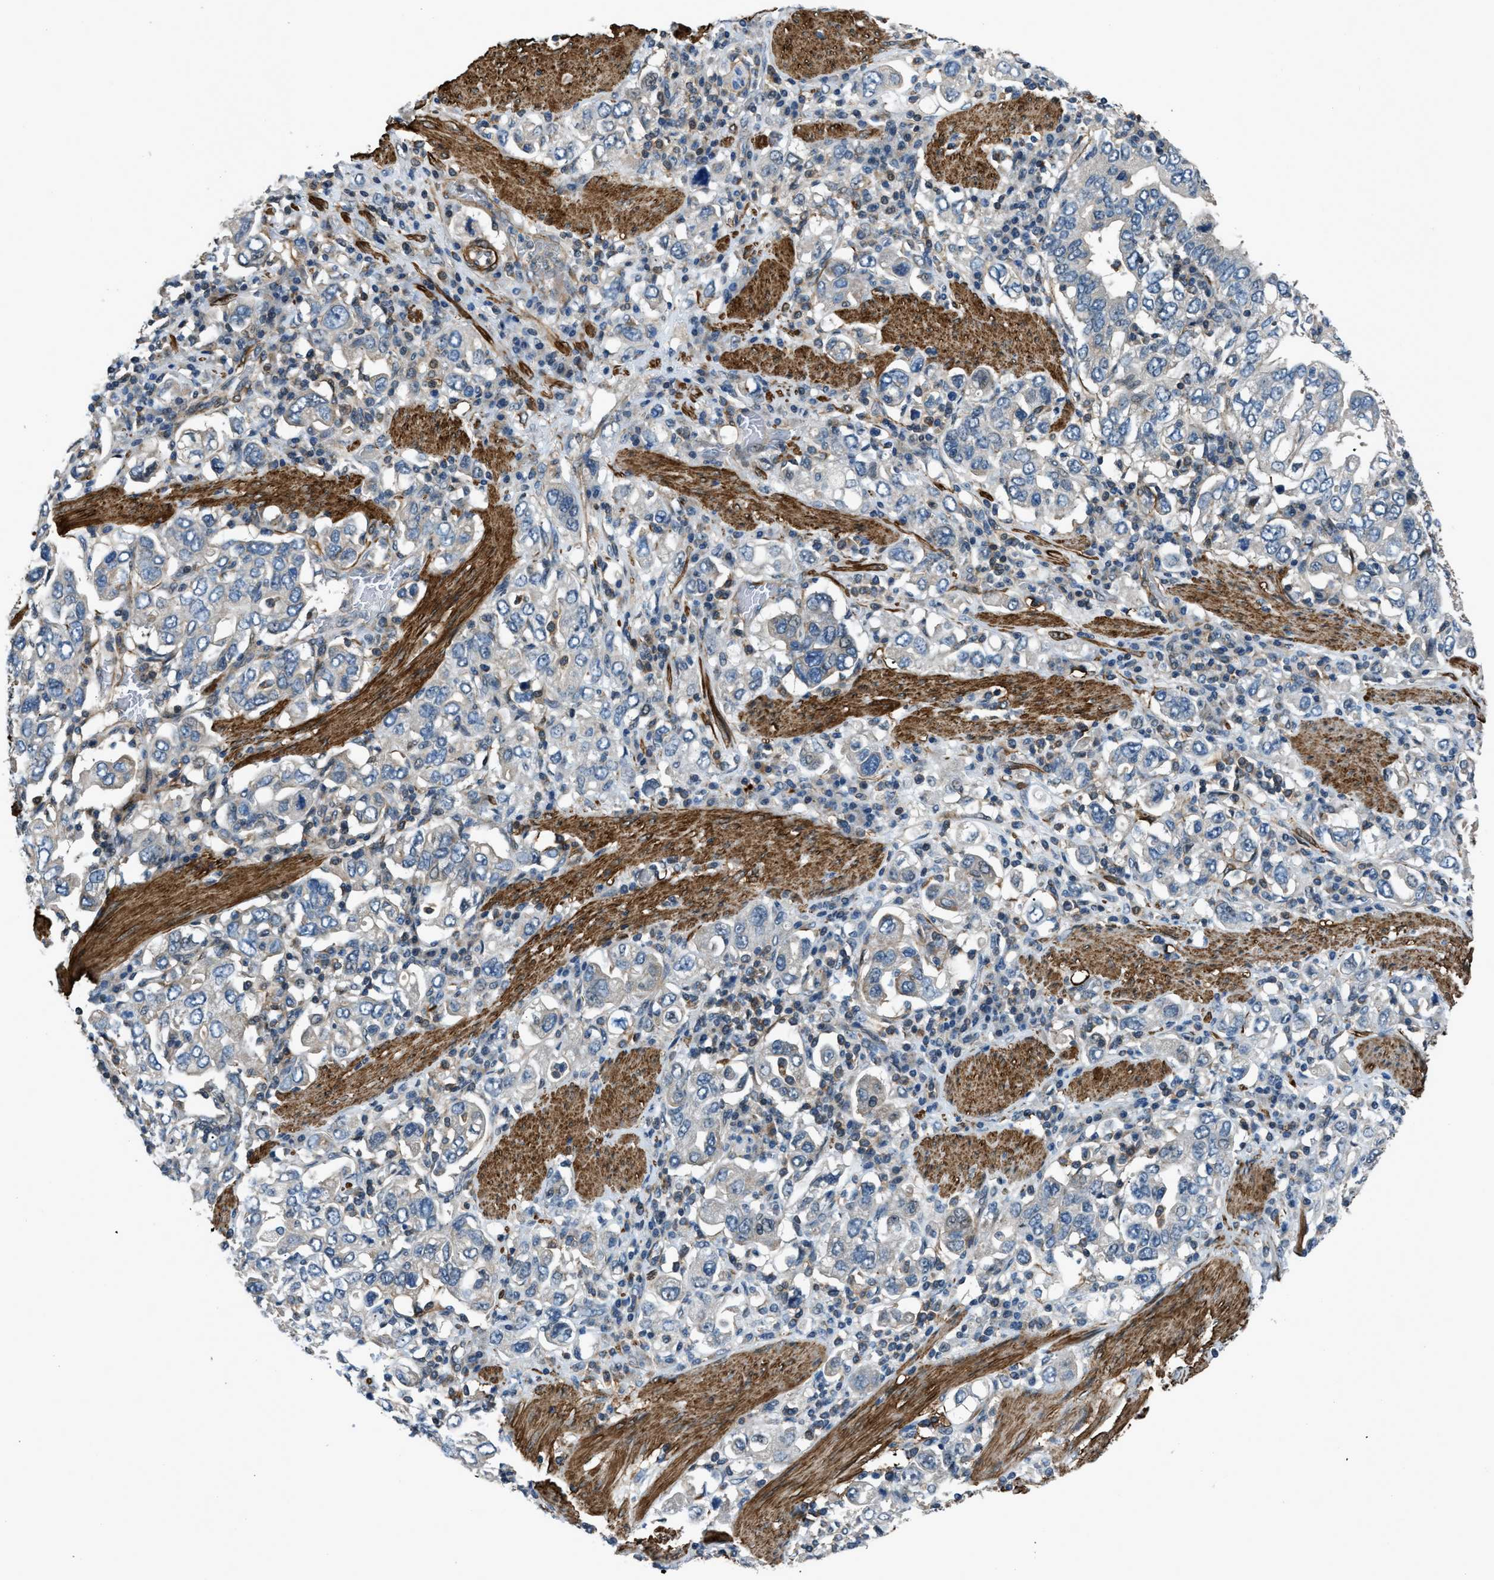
{"staining": {"intensity": "negative", "quantity": "none", "location": "none"}, "tissue": "stomach cancer", "cell_type": "Tumor cells", "image_type": "cancer", "snomed": [{"axis": "morphology", "description": "Adenocarcinoma, NOS"}, {"axis": "topography", "description": "Stomach, upper"}], "caption": "The IHC micrograph has no significant positivity in tumor cells of adenocarcinoma (stomach) tissue.", "gene": "NUDCD3", "patient": {"sex": "male", "age": 62}}